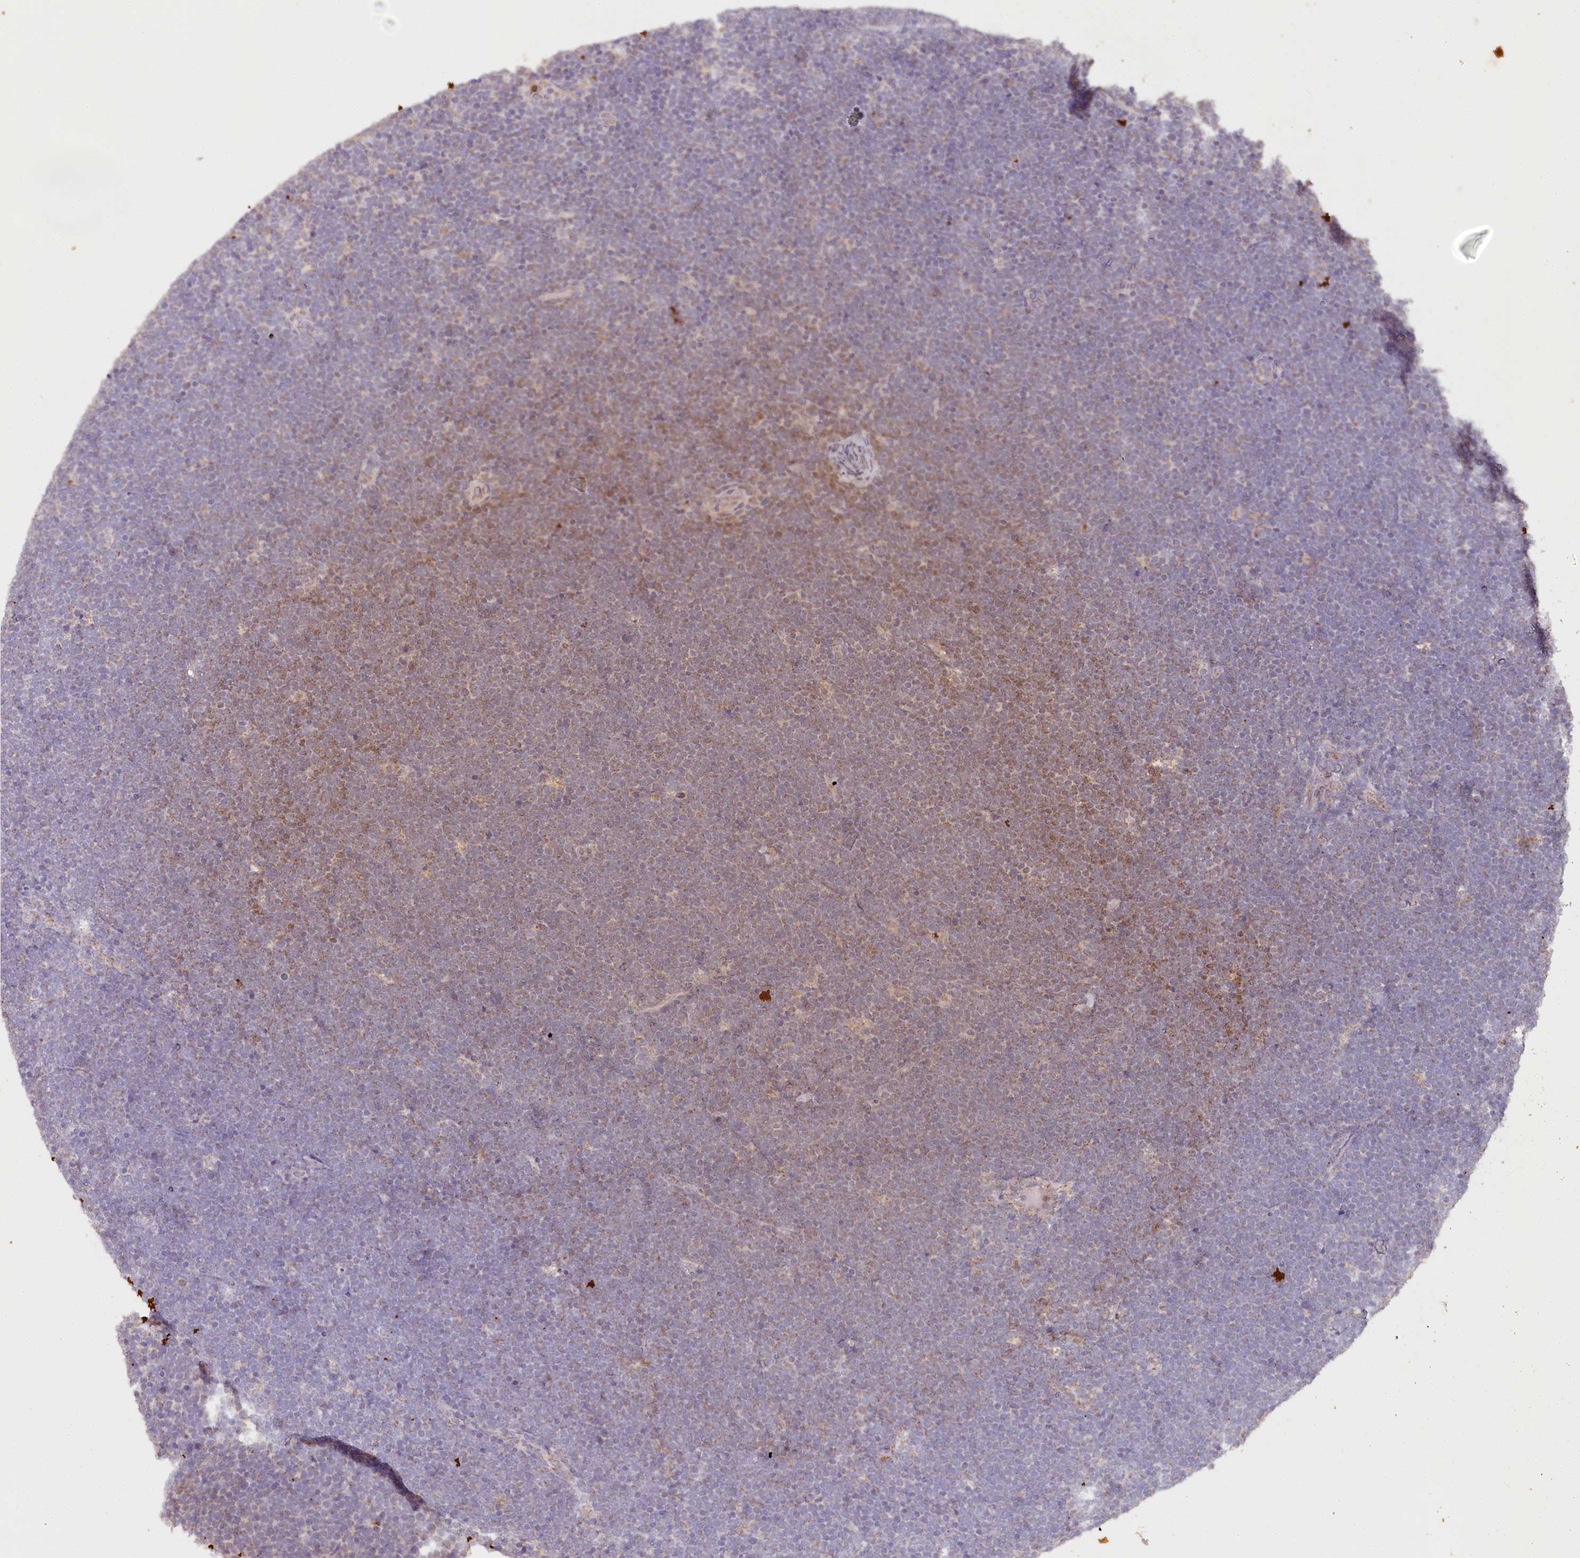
{"staining": {"intensity": "moderate", "quantity": "25%-75%", "location": "cytoplasmic/membranous"}, "tissue": "lymphoma", "cell_type": "Tumor cells", "image_type": "cancer", "snomed": [{"axis": "morphology", "description": "Malignant lymphoma, non-Hodgkin's type, High grade"}, {"axis": "topography", "description": "Lymph node"}], "caption": "Immunohistochemical staining of lymphoma exhibits medium levels of moderate cytoplasmic/membranous protein staining in about 25%-75% of tumor cells.", "gene": "MMP25", "patient": {"sex": "male", "age": 13}}